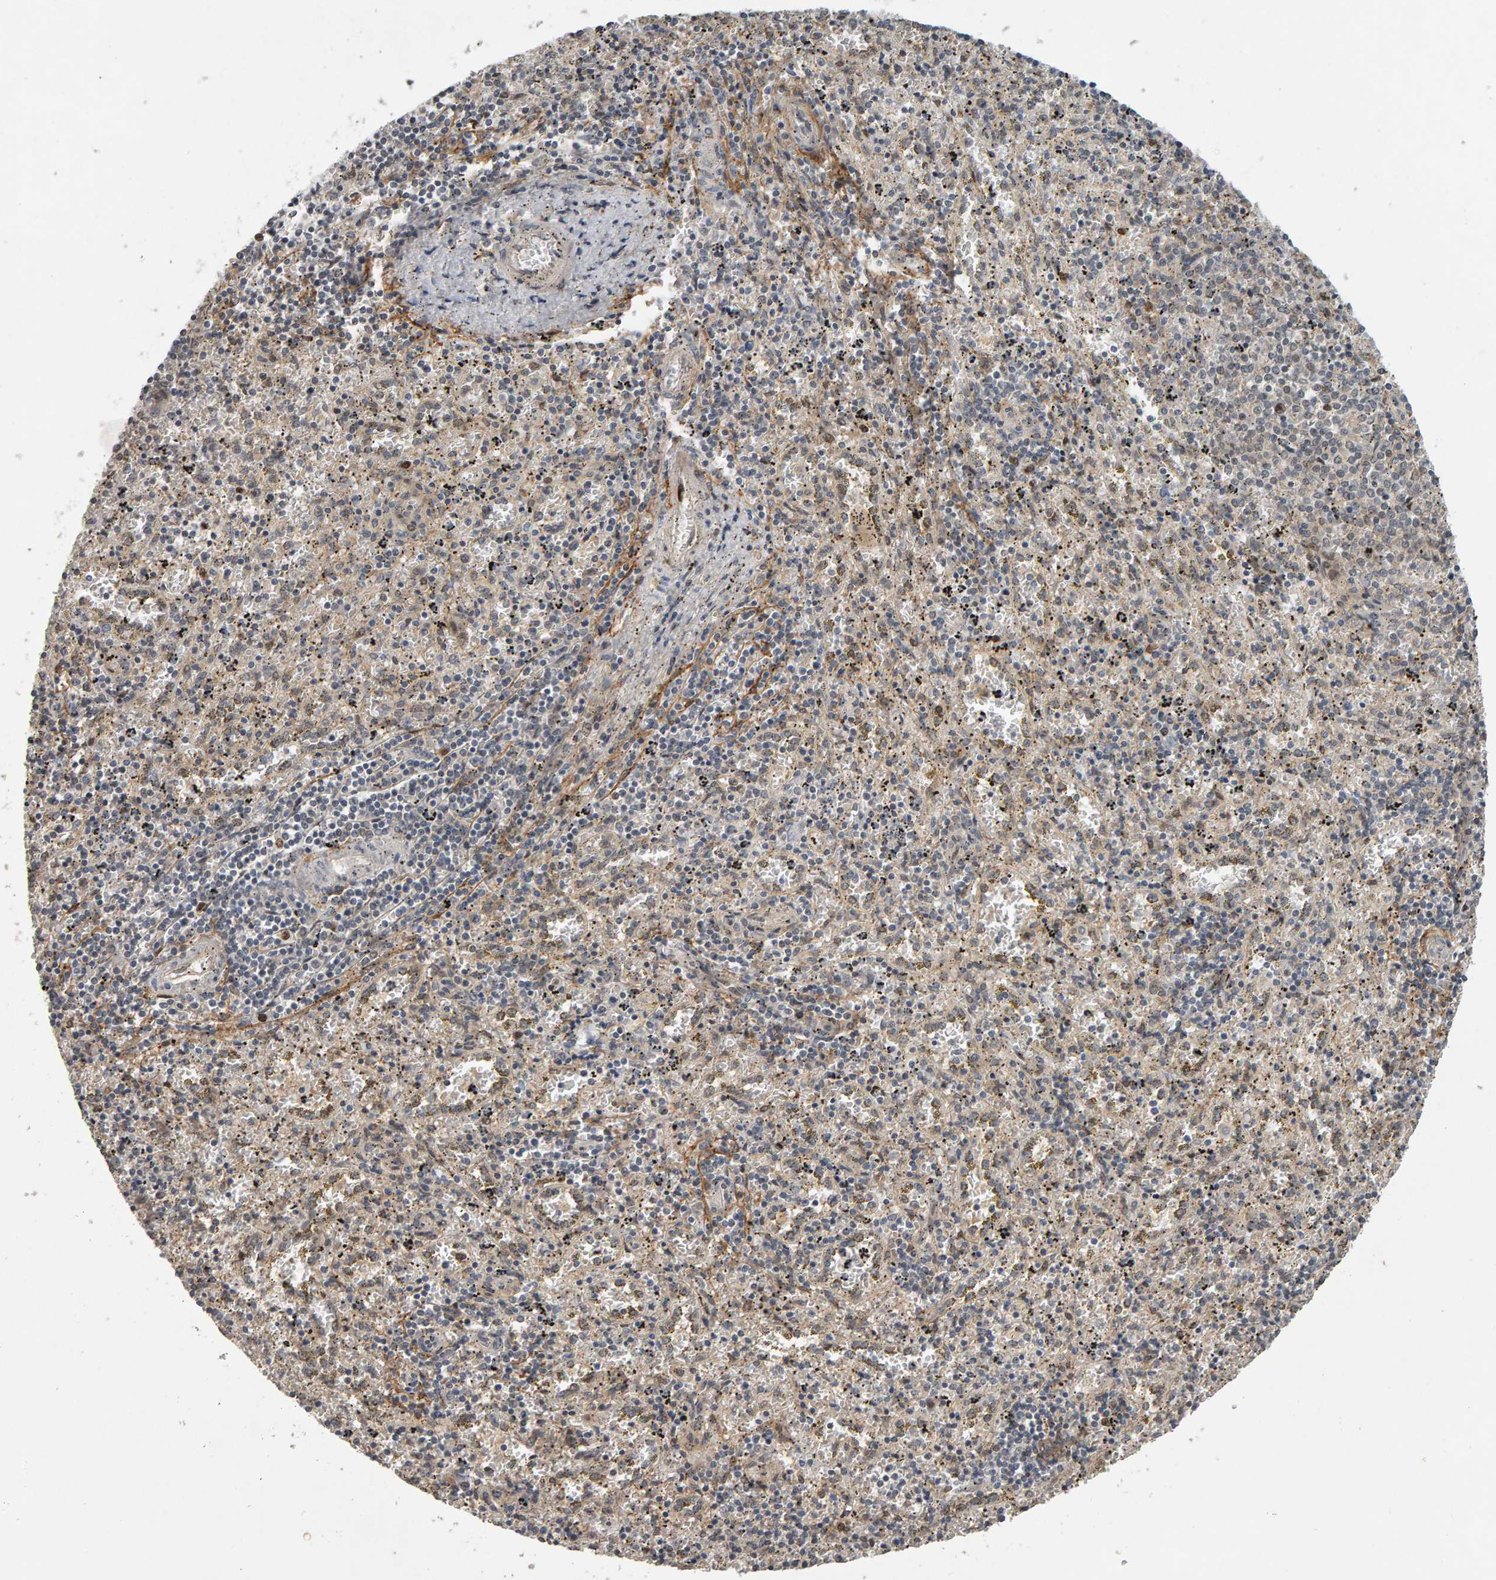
{"staining": {"intensity": "negative", "quantity": "none", "location": "none"}, "tissue": "spleen", "cell_type": "Cells in red pulp", "image_type": "normal", "snomed": [{"axis": "morphology", "description": "Normal tissue, NOS"}, {"axis": "topography", "description": "Spleen"}], "caption": "Unremarkable spleen was stained to show a protein in brown. There is no significant positivity in cells in red pulp. (DAB (3,3'-diaminobenzidine) immunohistochemistry (IHC) with hematoxylin counter stain).", "gene": "CDCA5", "patient": {"sex": "male", "age": 11}}